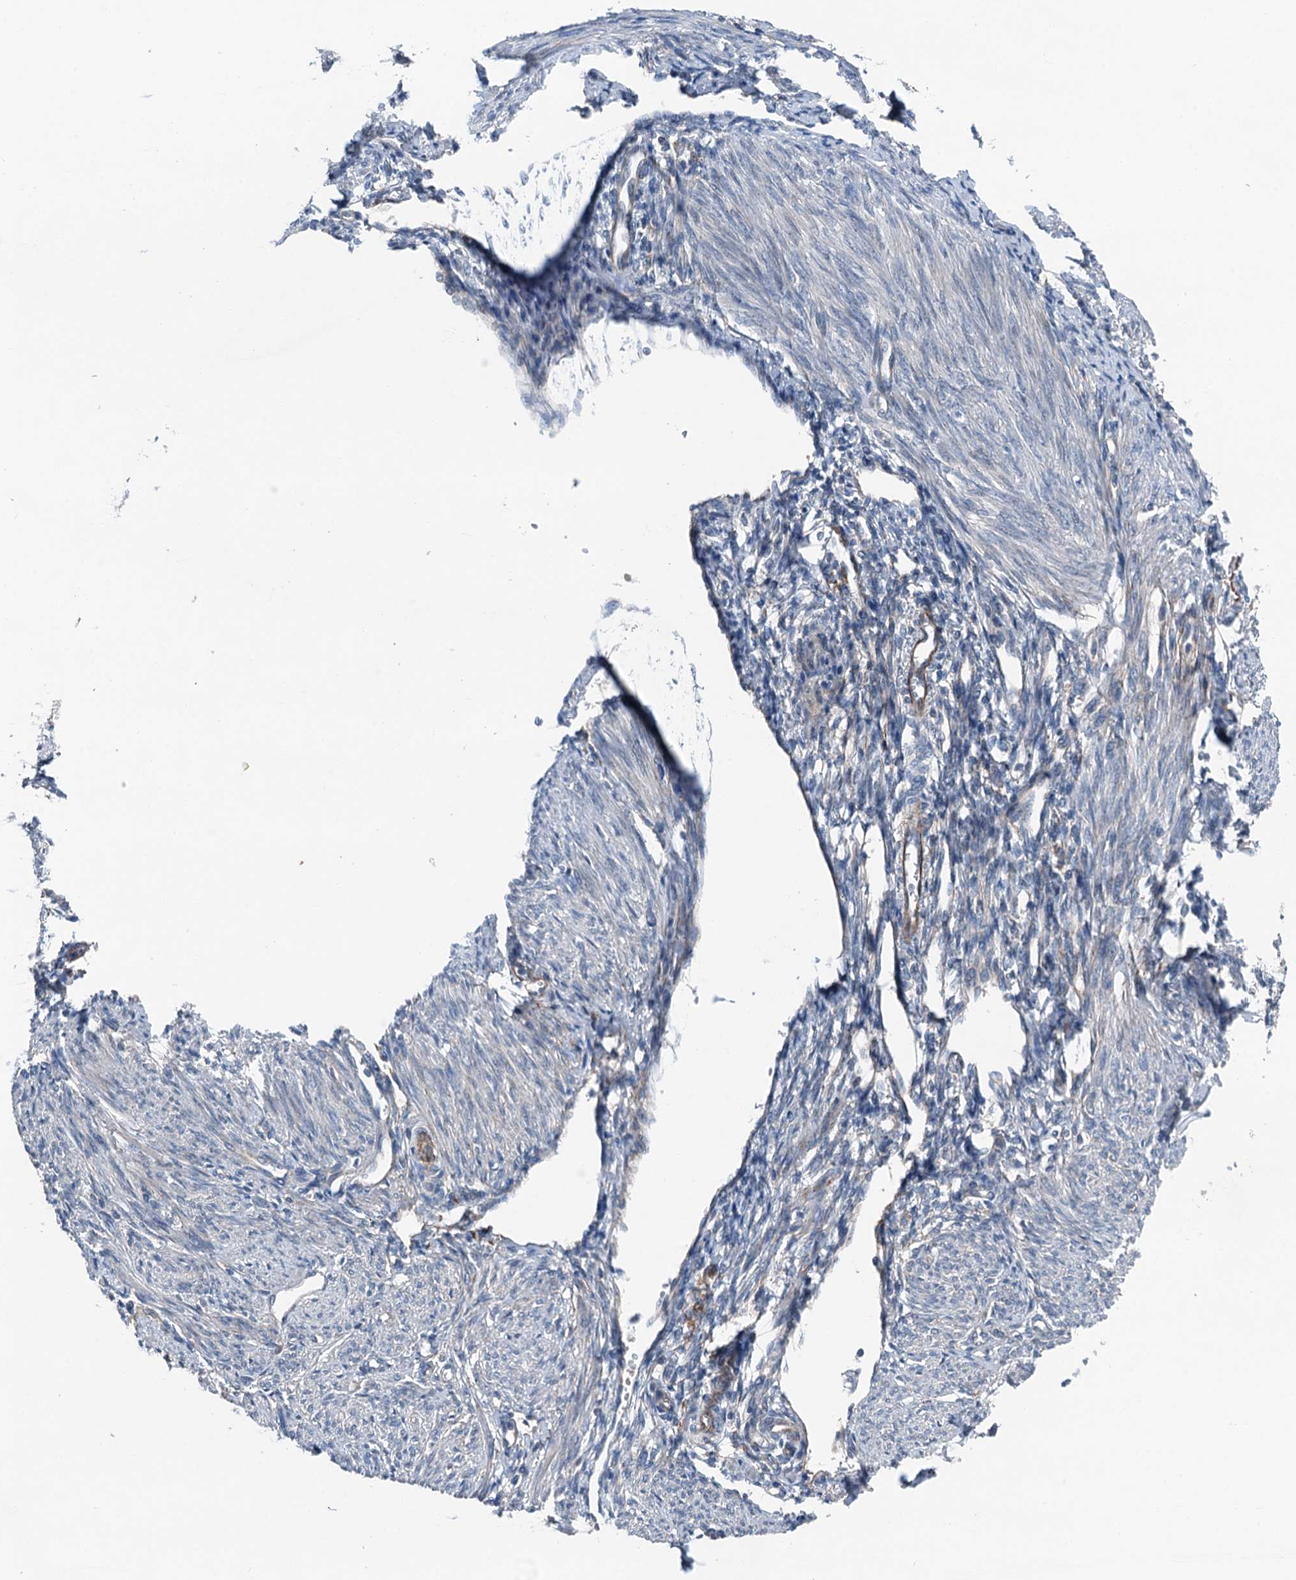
{"staining": {"intensity": "negative", "quantity": "none", "location": "none"}, "tissue": "endometrium", "cell_type": "Cells in endometrial stroma", "image_type": "normal", "snomed": [{"axis": "morphology", "description": "Normal tissue, NOS"}, {"axis": "topography", "description": "Uterus"}, {"axis": "topography", "description": "Endometrium"}], "caption": "DAB (3,3'-diaminobenzidine) immunohistochemical staining of benign endometrium exhibits no significant positivity in cells in endometrial stroma.", "gene": "SLC2A10", "patient": {"sex": "female", "age": 48}}